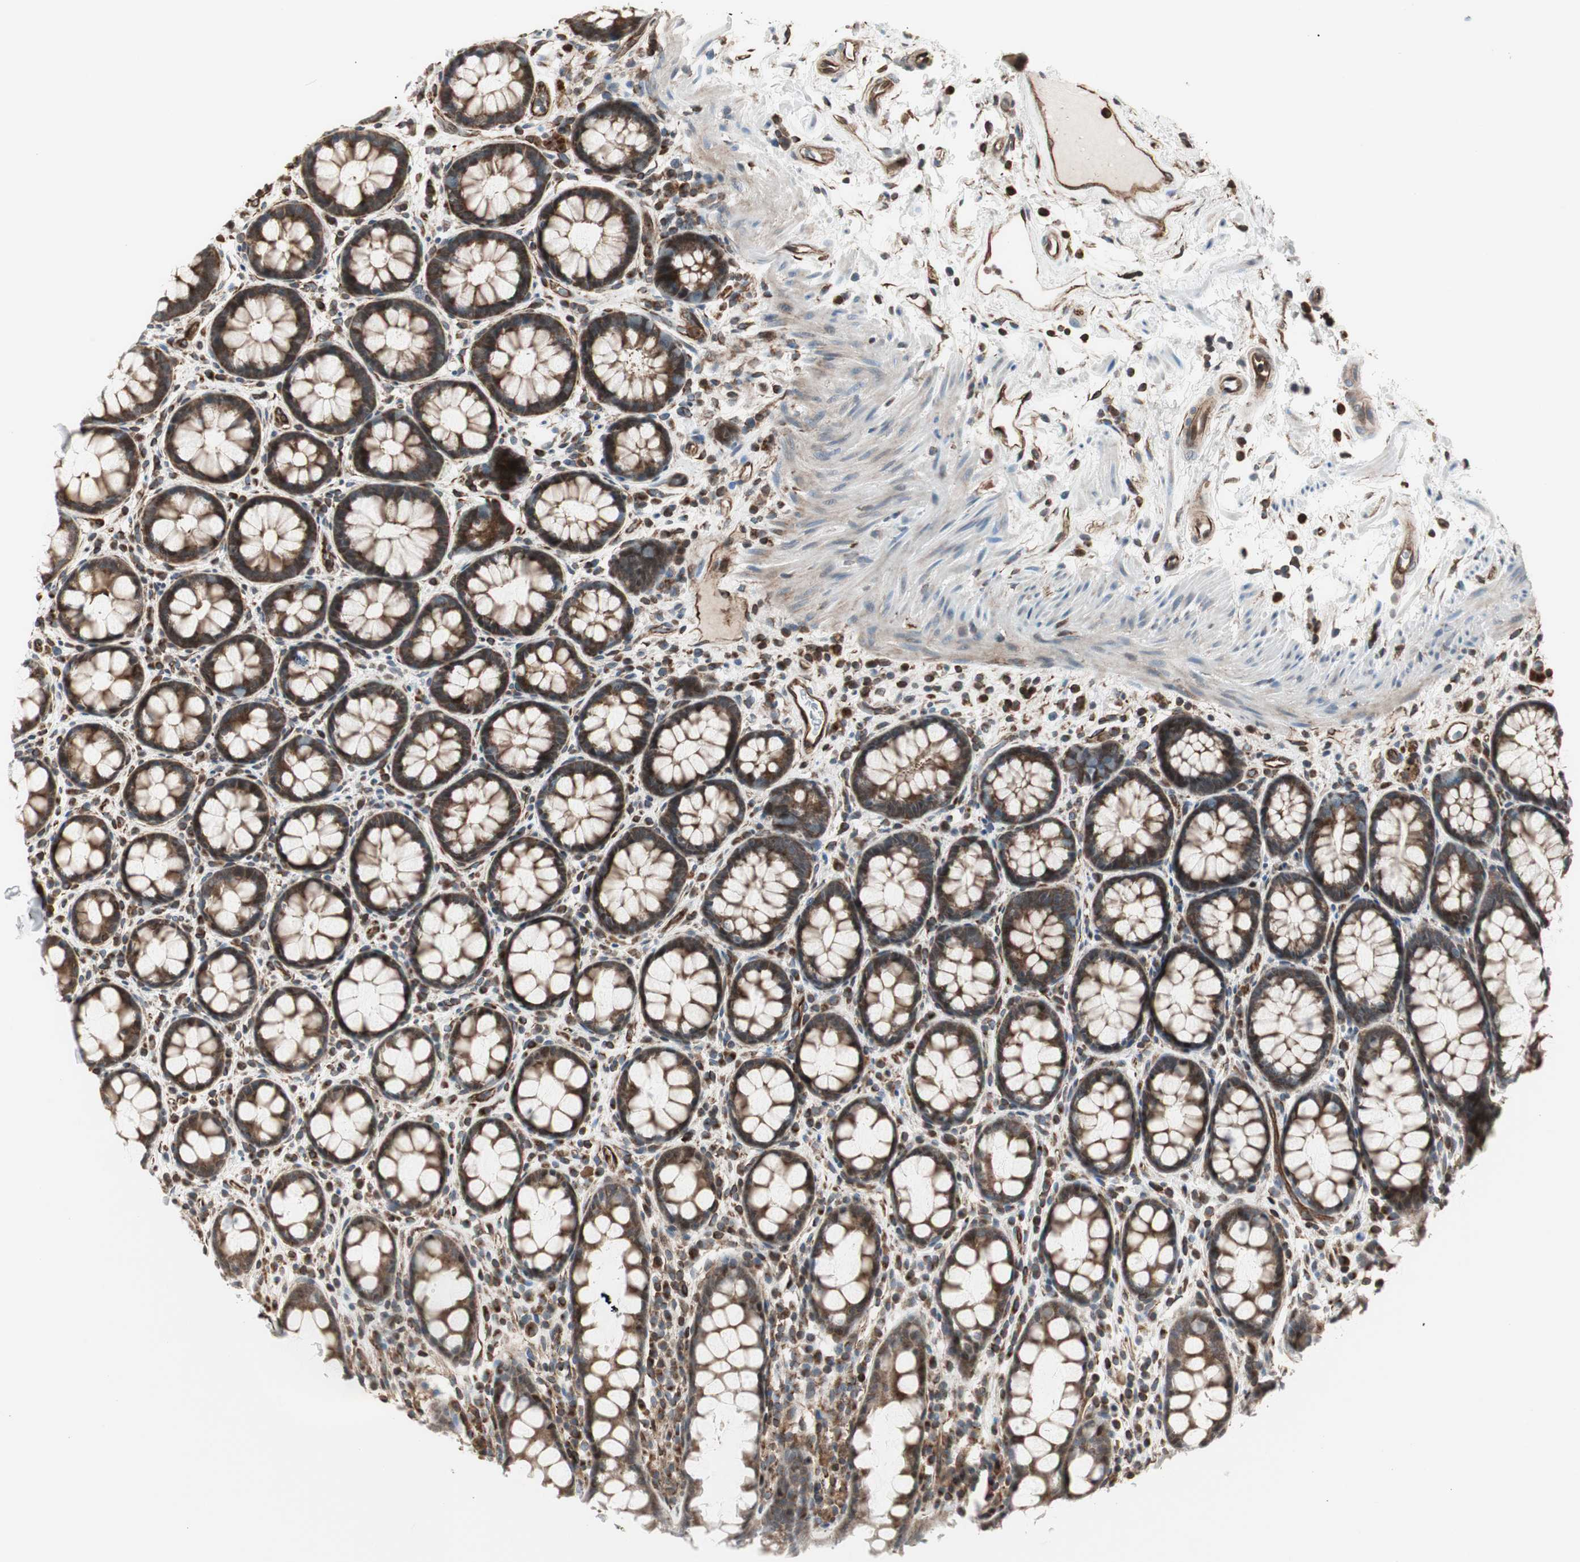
{"staining": {"intensity": "moderate", "quantity": ">75%", "location": "cytoplasmic/membranous"}, "tissue": "rectum", "cell_type": "Glandular cells", "image_type": "normal", "snomed": [{"axis": "morphology", "description": "Normal tissue, NOS"}, {"axis": "topography", "description": "Rectum"}], "caption": "Glandular cells show medium levels of moderate cytoplasmic/membranous staining in about >75% of cells in unremarkable human rectum.", "gene": "MAD2L2", "patient": {"sex": "male", "age": 92}}